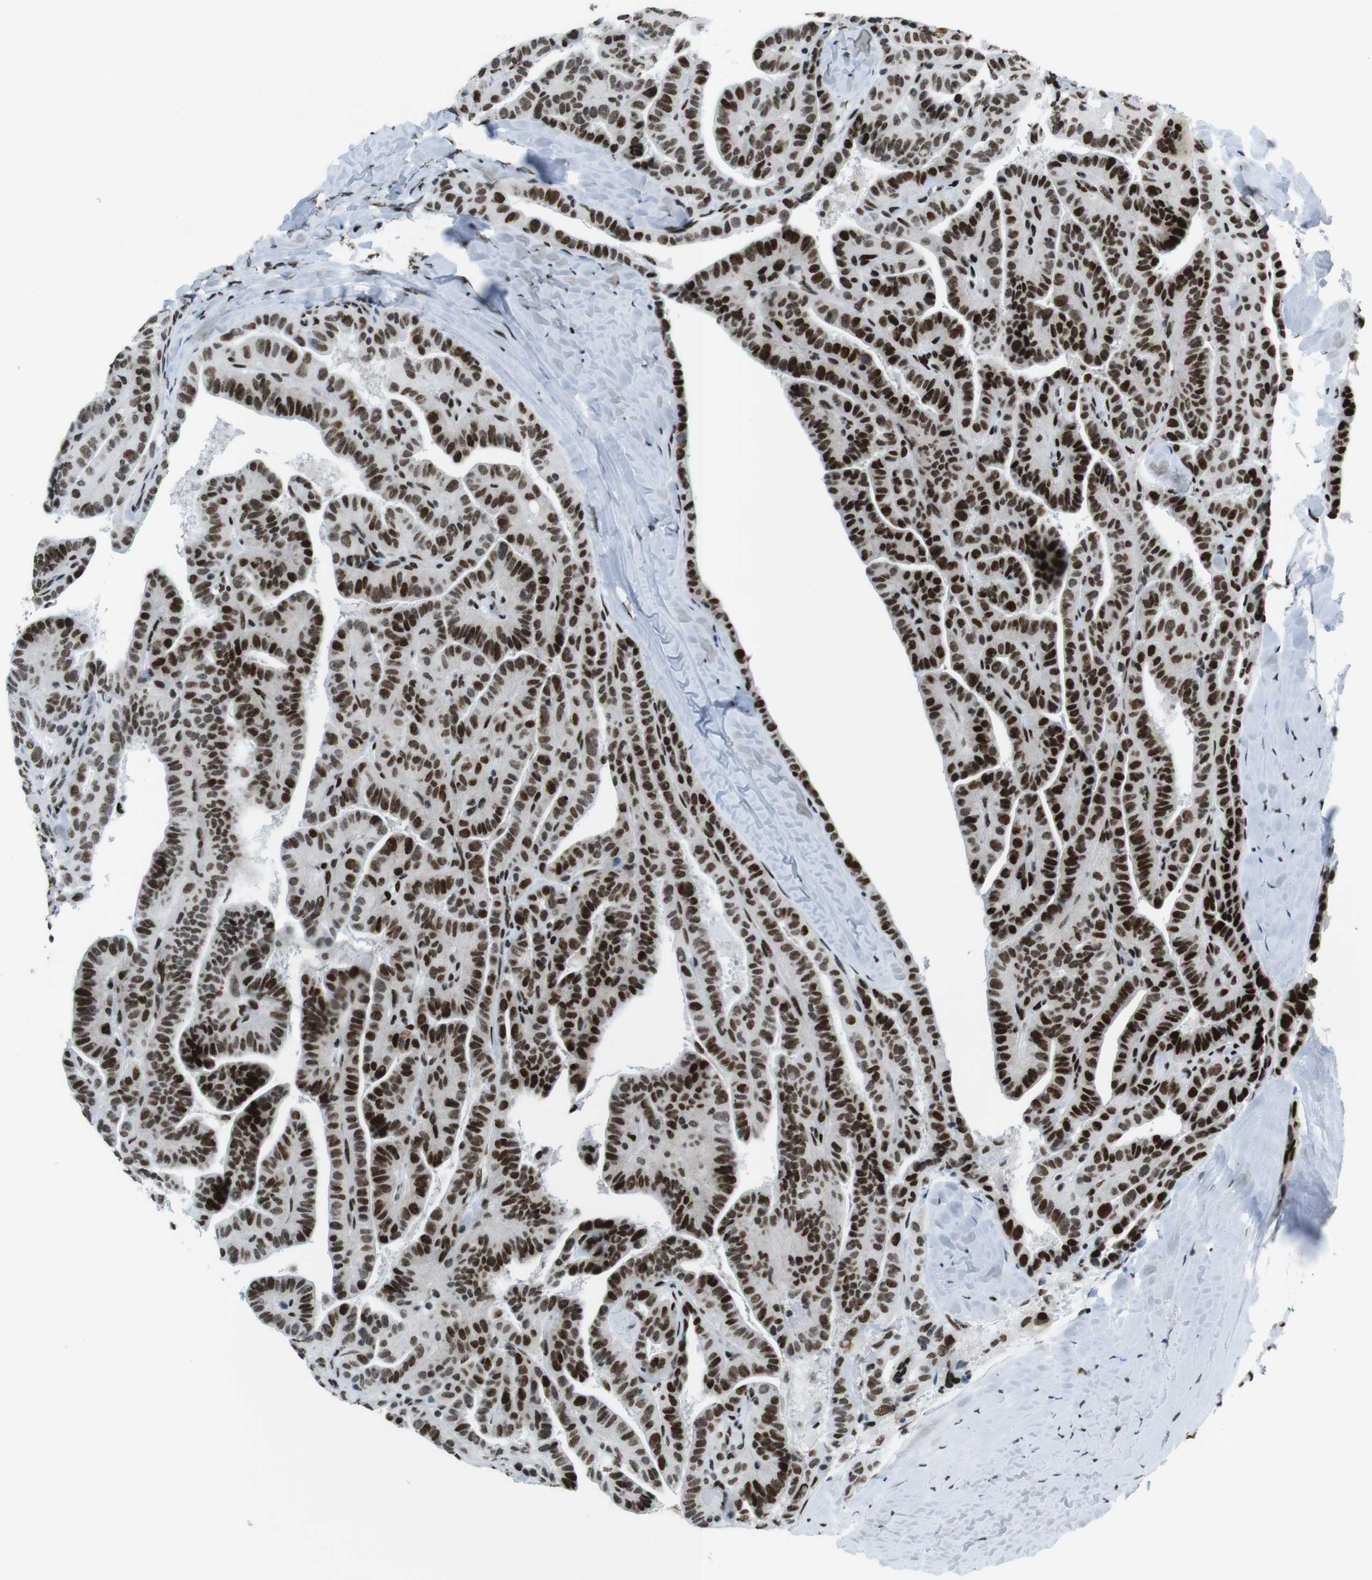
{"staining": {"intensity": "strong", "quantity": ">75%", "location": "nuclear"}, "tissue": "thyroid cancer", "cell_type": "Tumor cells", "image_type": "cancer", "snomed": [{"axis": "morphology", "description": "Papillary adenocarcinoma, NOS"}, {"axis": "topography", "description": "Thyroid gland"}], "caption": "Thyroid cancer (papillary adenocarcinoma) was stained to show a protein in brown. There is high levels of strong nuclear staining in about >75% of tumor cells.", "gene": "CITED2", "patient": {"sex": "male", "age": 77}}